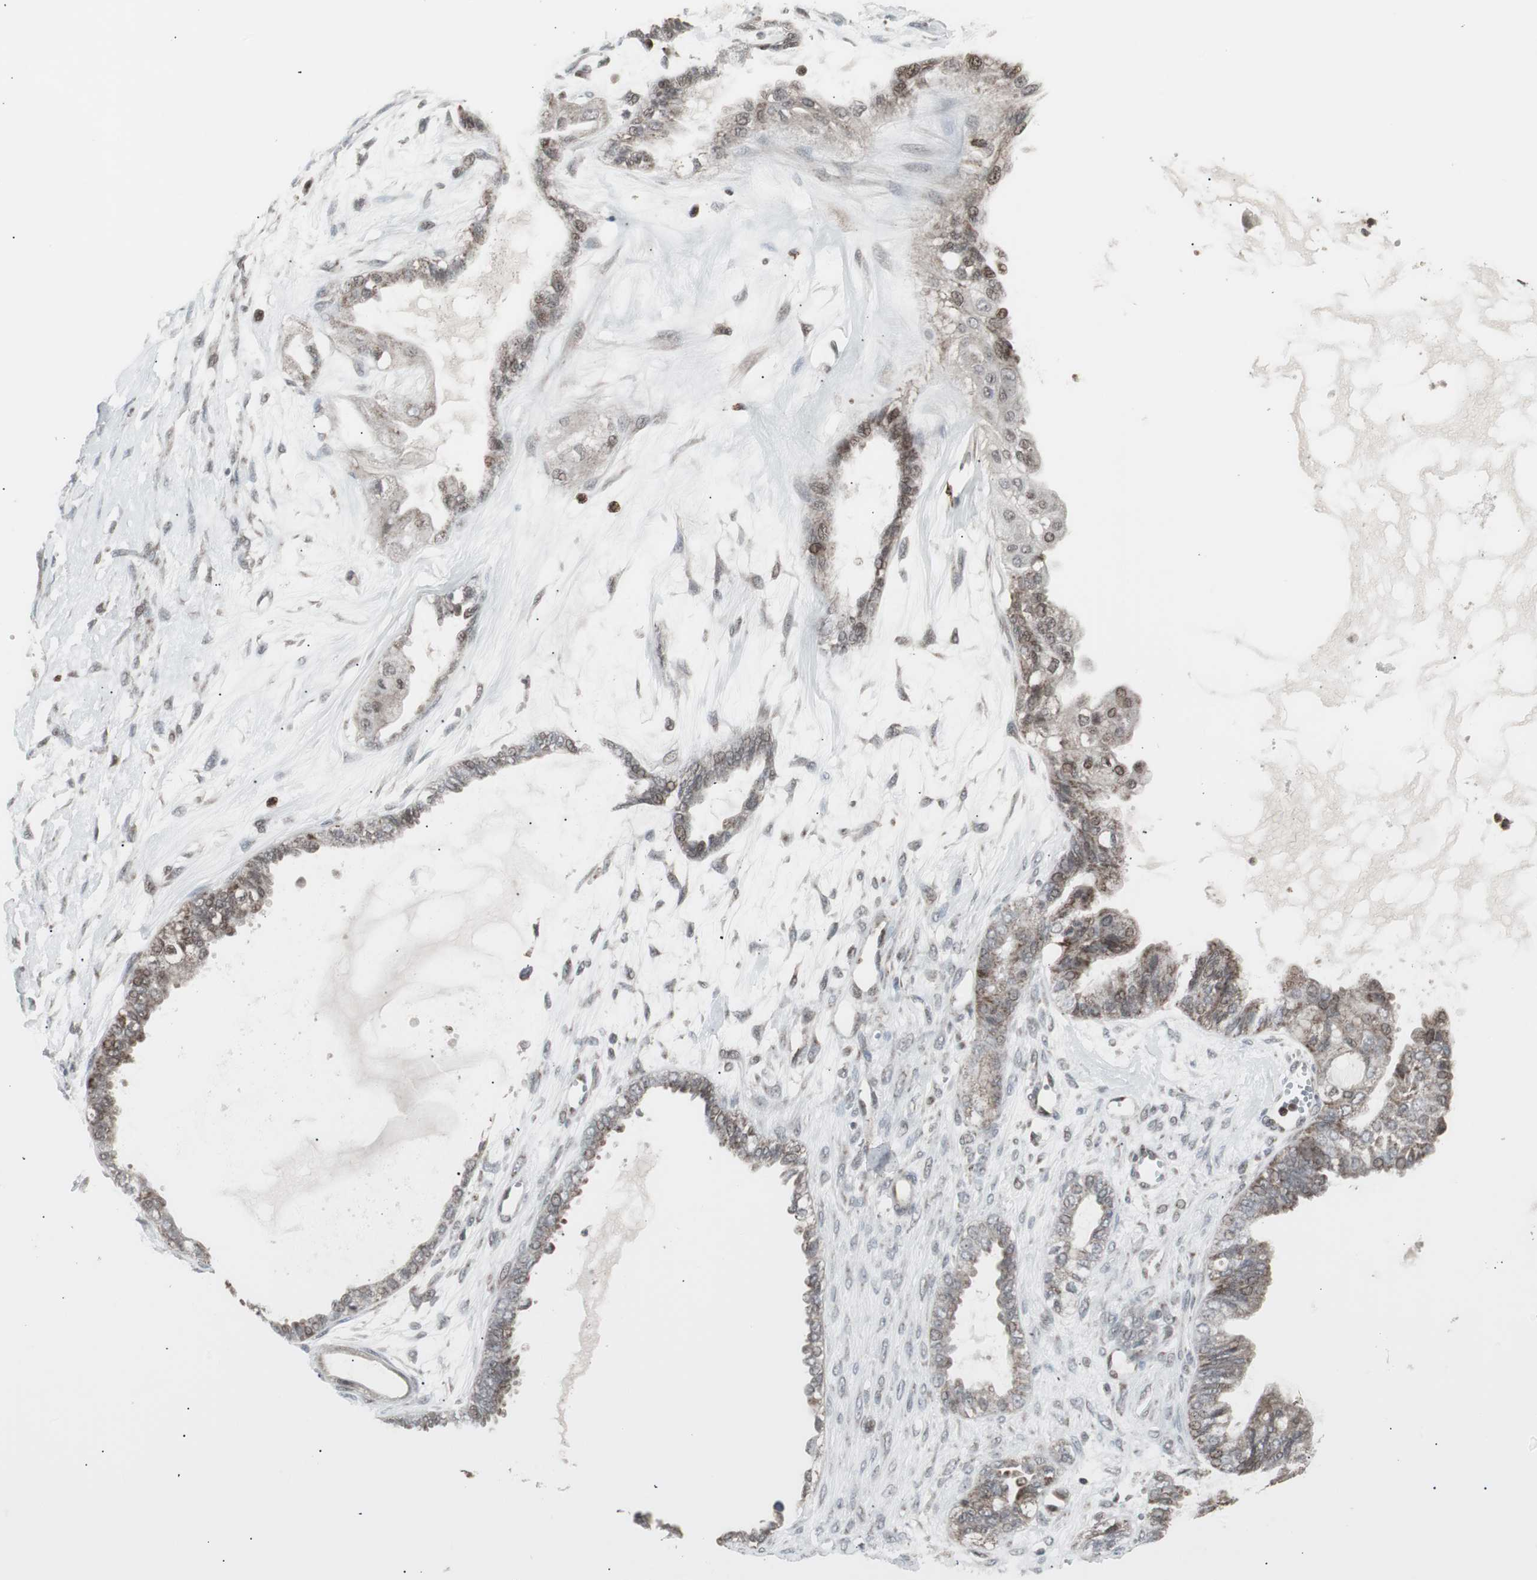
{"staining": {"intensity": "weak", "quantity": "25%-75%", "location": "cytoplasmic/membranous,nuclear"}, "tissue": "ovarian cancer", "cell_type": "Tumor cells", "image_type": "cancer", "snomed": [{"axis": "morphology", "description": "Carcinoma, NOS"}, {"axis": "morphology", "description": "Carcinoma, endometroid"}, {"axis": "topography", "description": "Ovary"}], "caption": "High-power microscopy captured an immunohistochemistry (IHC) histopathology image of ovarian cancer, revealing weak cytoplasmic/membranous and nuclear staining in approximately 25%-75% of tumor cells. The protein is stained brown, and the nuclei are stained in blue (DAB IHC with brightfield microscopy, high magnification).", "gene": "RXRA", "patient": {"sex": "female", "age": 50}}